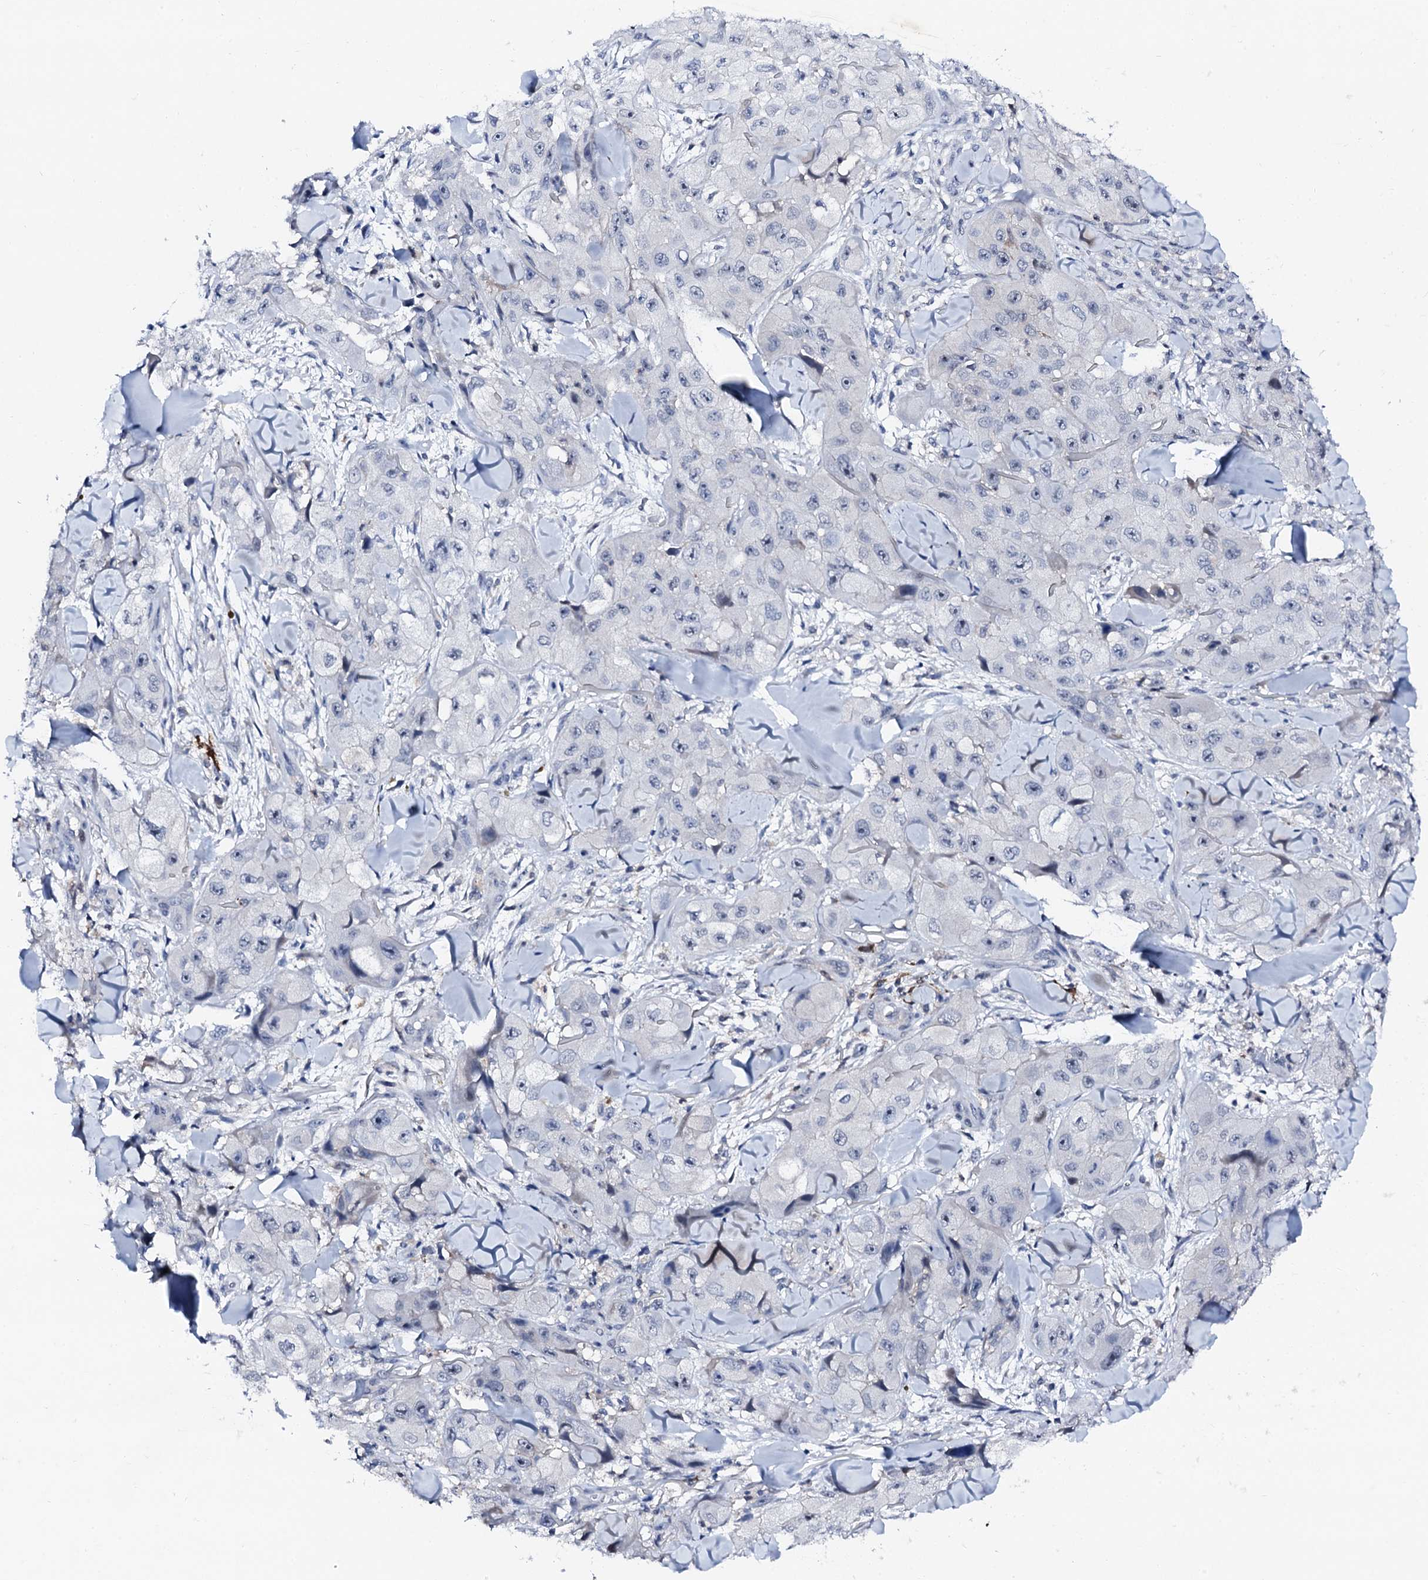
{"staining": {"intensity": "negative", "quantity": "none", "location": "none"}, "tissue": "skin cancer", "cell_type": "Tumor cells", "image_type": "cancer", "snomed": [{"axis": "morphology", "description": "Squamous cell carcinoma, NOS"}, {"axis": "topography", "description": "Skin"}, {"axis": "topography", "description": "Subcutis"}], "caption": "The micrograph demonstrates no significant positivity in tumor cells of skin cancer.", "gene": "TRAFD1", "patient": {"sex": "male", "age": 73}}